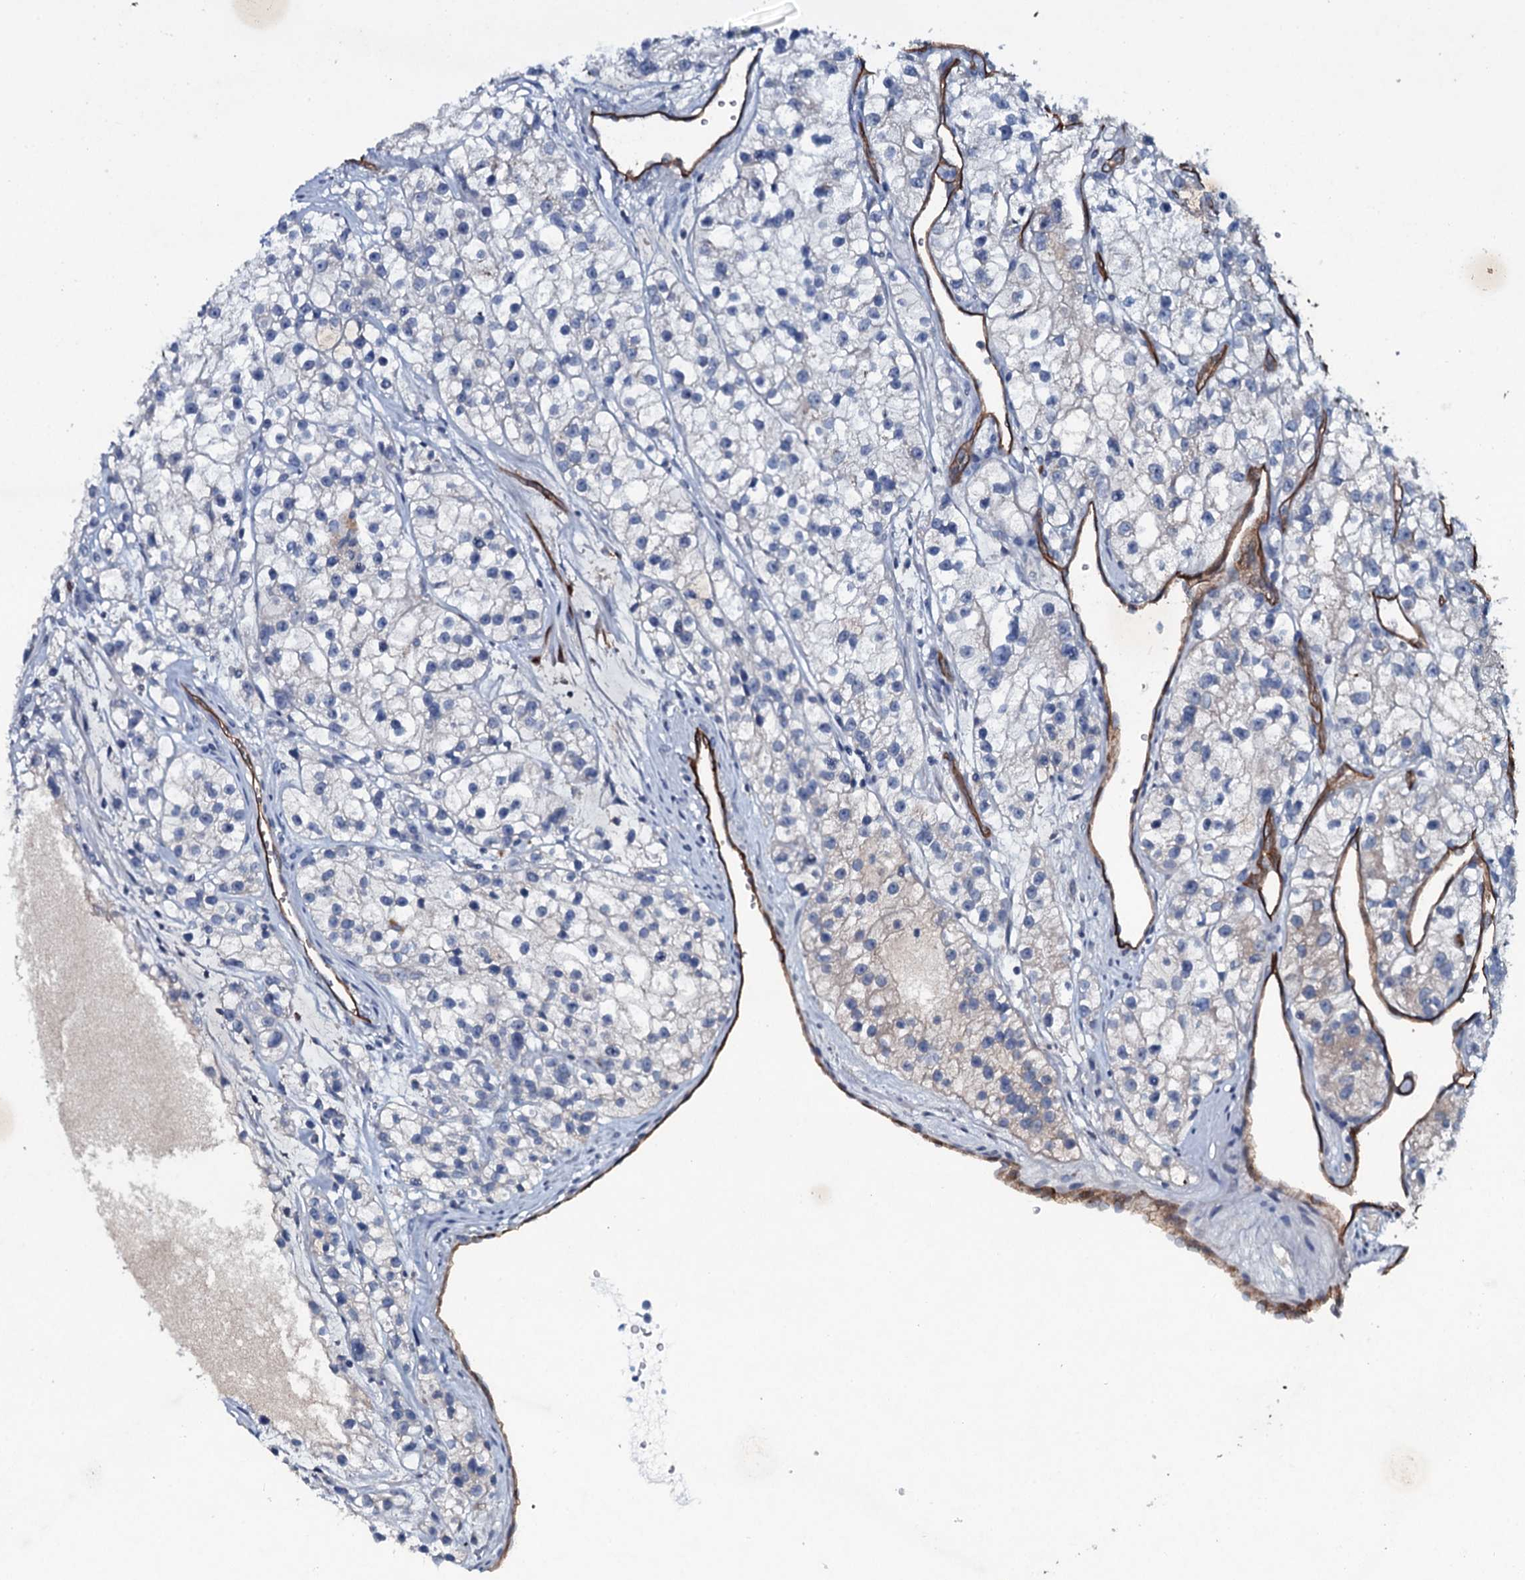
{"staining": {"intensity": "negative", "quantity": "none", "location": "none"}, "tissue": "renal cancer", "cell_type": "Tumor cells", "image_type": "cancer", "snomed": [{"axis": "morphology", "description": "Adenocarcinoma, NOS"}, {"axis": "topography", "description": "Kidney"}], "caption": "Renal adenocarcinoma was stained to show a protein in brown. There is no significant positivity in tumor cells.", "gene": "CLEC14A", "patient": {"sex": "female", "age": 57}}